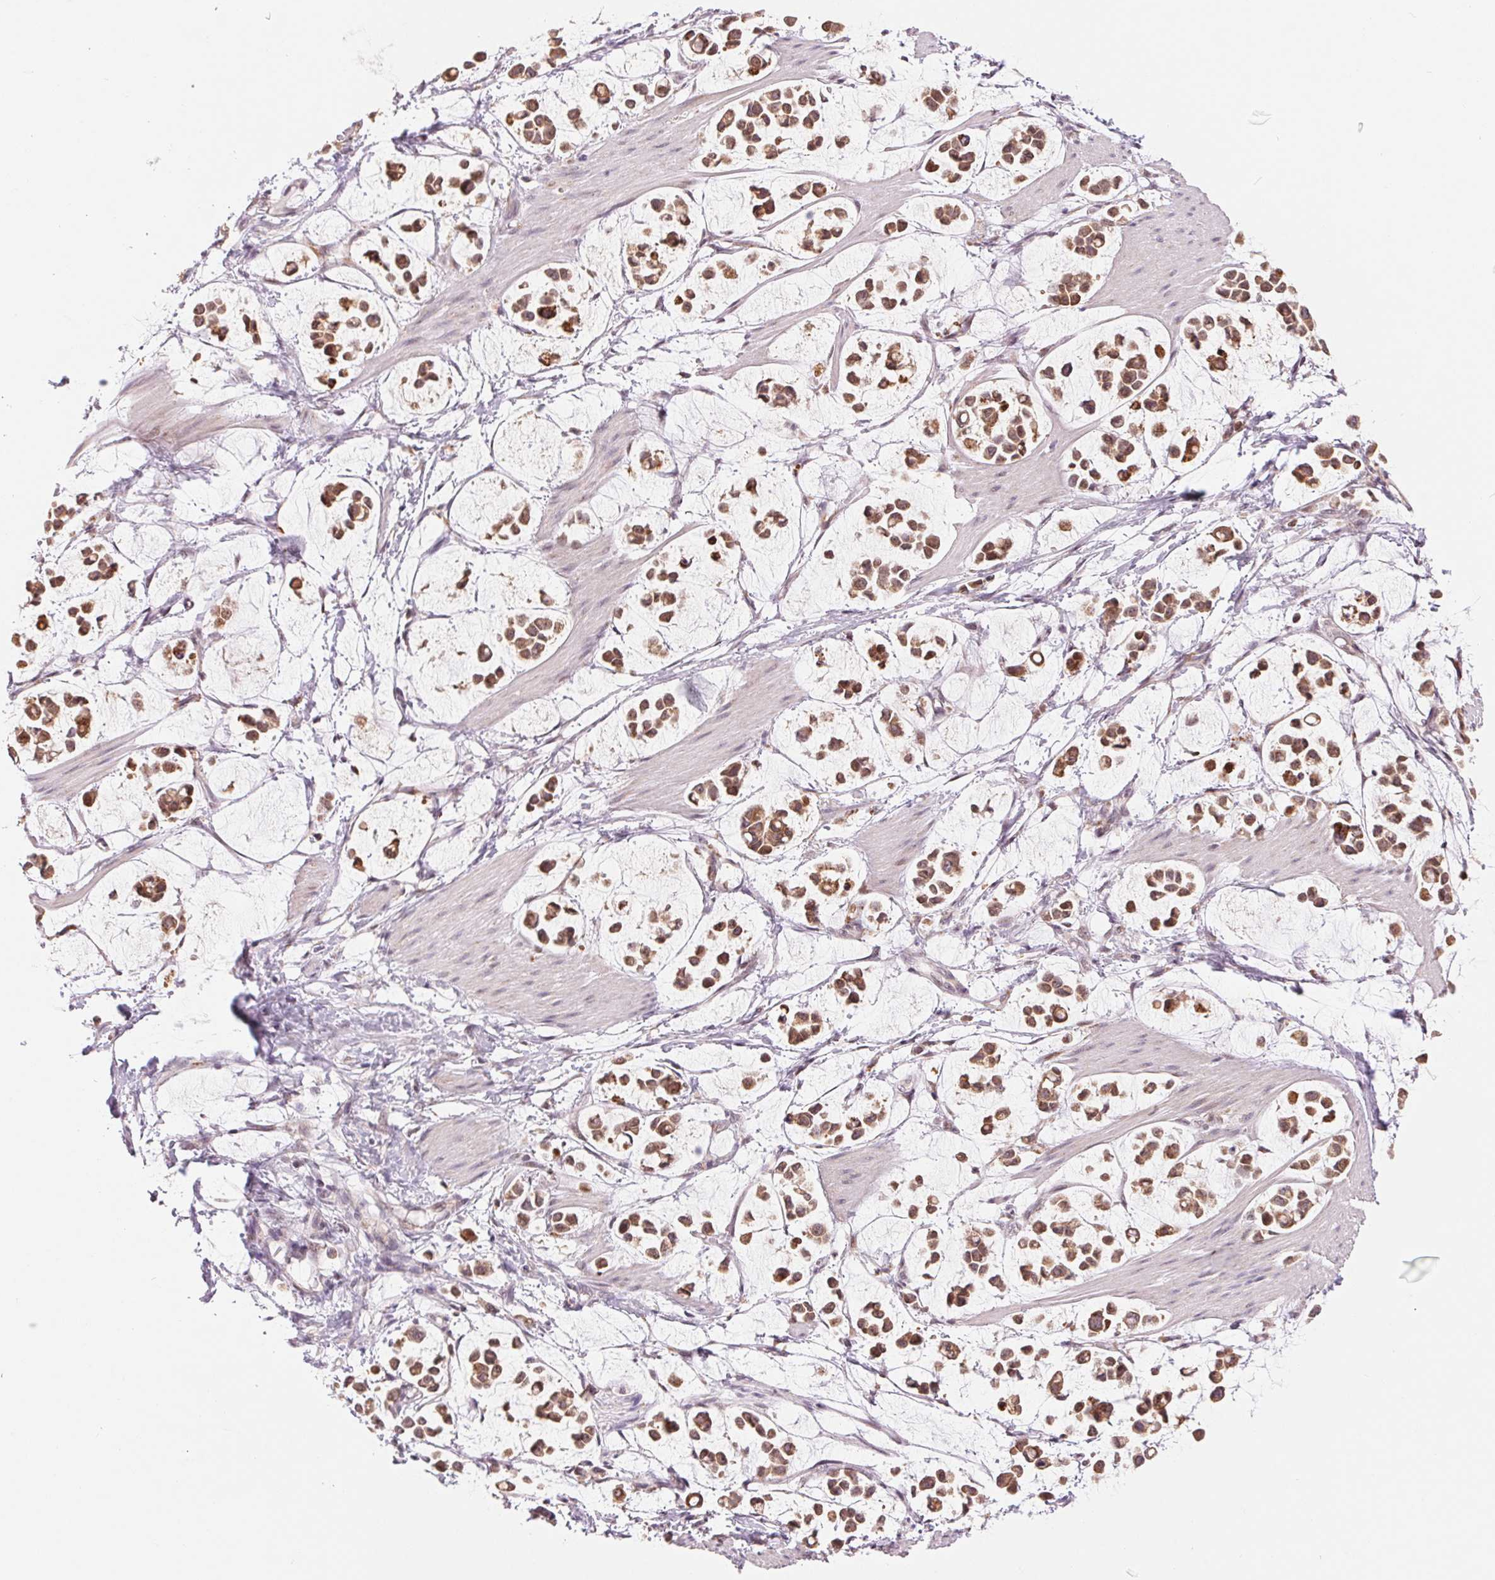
{"staining": {"intensity": "moderate", "quantity": ">75%", "location": "nuclear"}, "tissue": "stomach cancer", "cell_type": "Tumor cells", "image_type": "cancer", "snomed": [{"axis": "morphology", "description": "Adenocarcinoma, NOS"}, {"axis": "topography", "description": "Stomach"}], "caption": "DAB (3,3'-diaminobenzidine) immunohistochemical staining of human adenocarcinoma (stomach) demonstrates moderate nuclear protein staining in about >75% of tumor cells.", "gene": "ARHGAP32", "patient": {"sex": "male", "age": 82}}